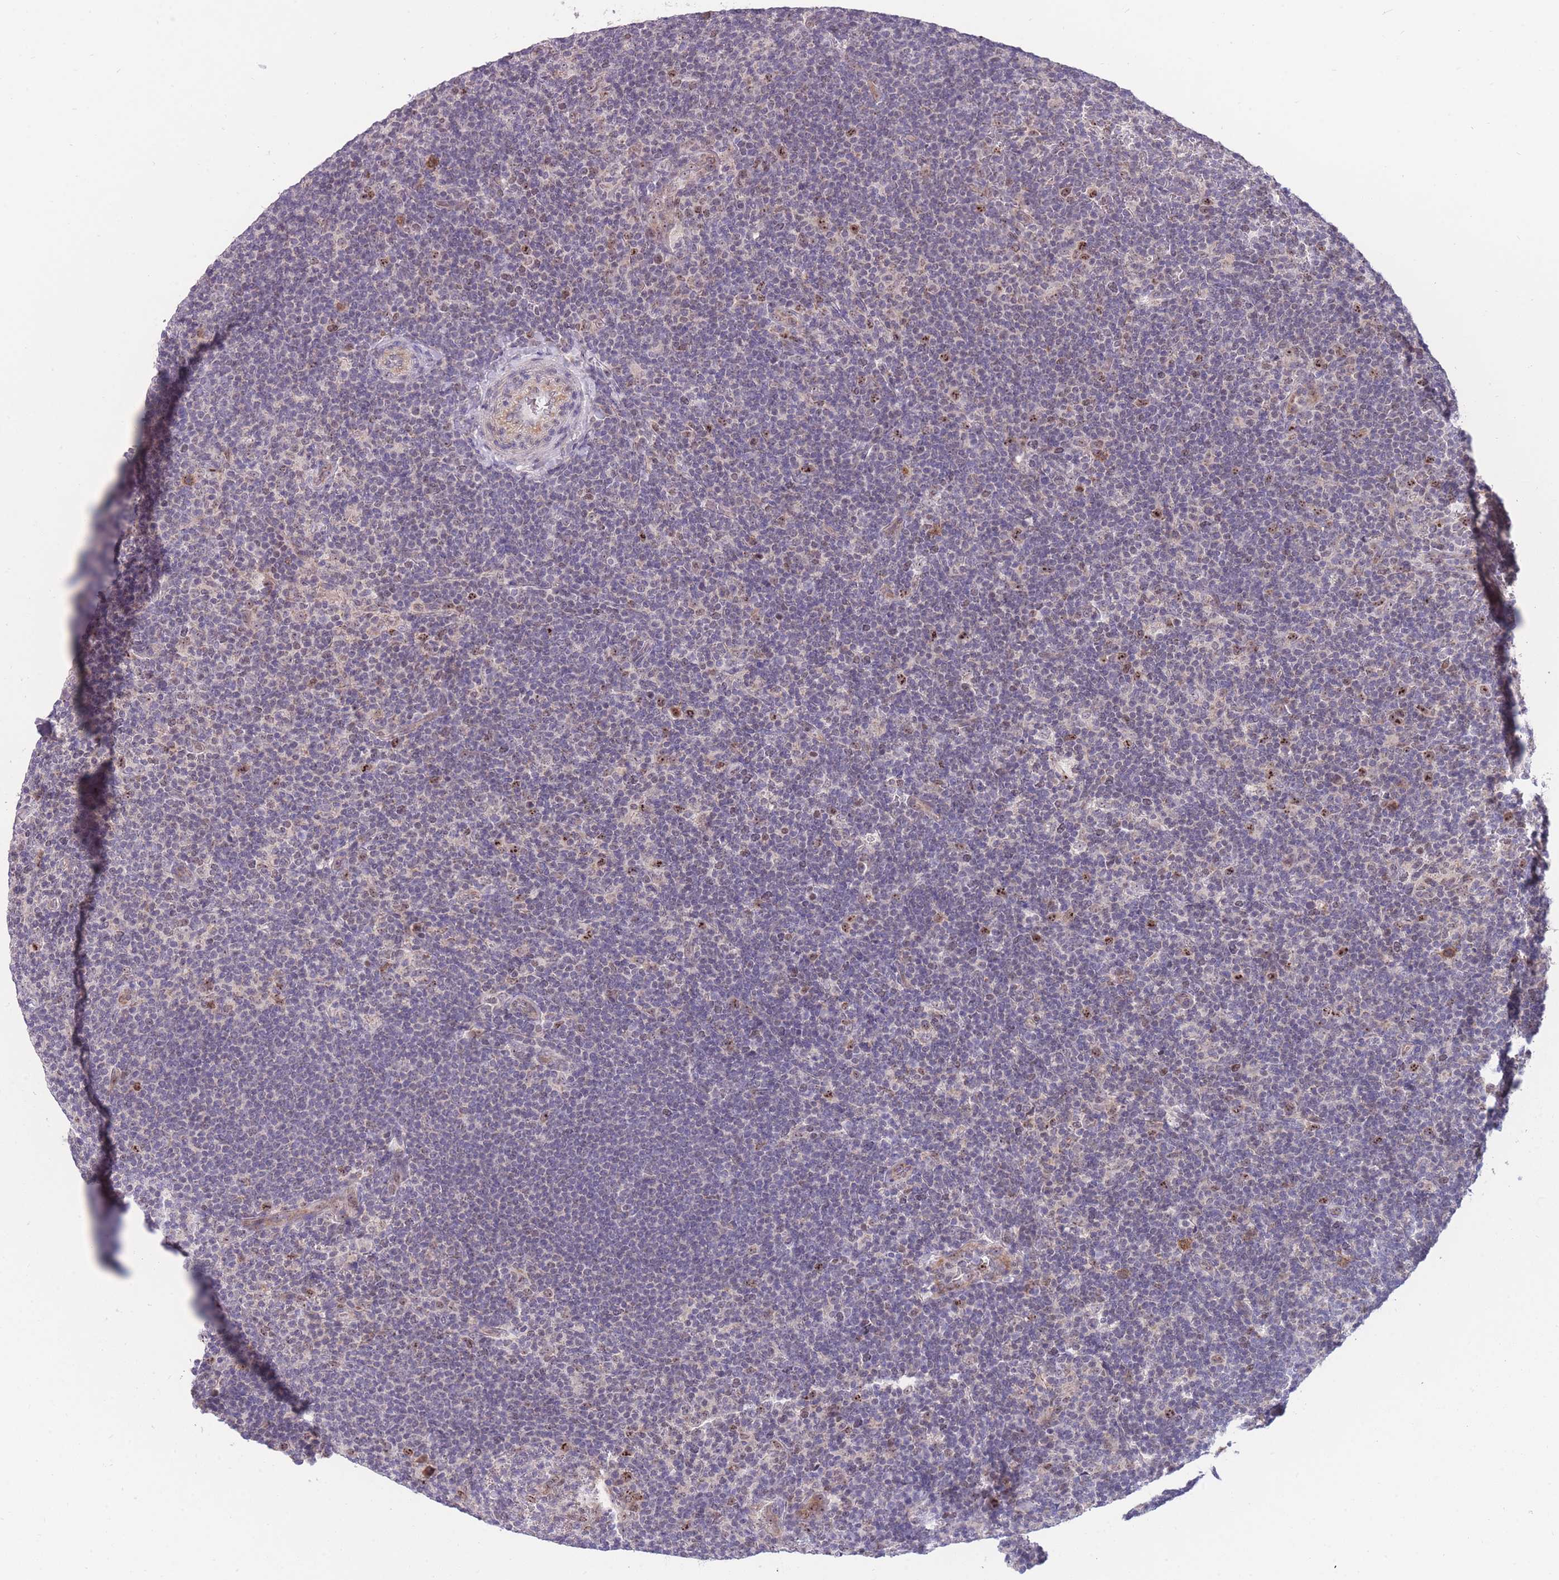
{"staining": {"intensity": "strong", "quantity": ">75%", "location": "nuclear"}, "tissue": "lymphoma", "cell_type": "Tumor cells", "image_type": "cancer", "snomed": [{"axis": "morphology", "description": "Hodgkin's disease, NOS"}, {"axis": "topography", "description": "Lymph node"}], "caption": "Lymphoma stained with a brown dye exhibits strong nuclear positive staining in approximately >75% of tumor cells.", "gene": "MCIDAS", "patient": {"sex": "female", "age": 57}}